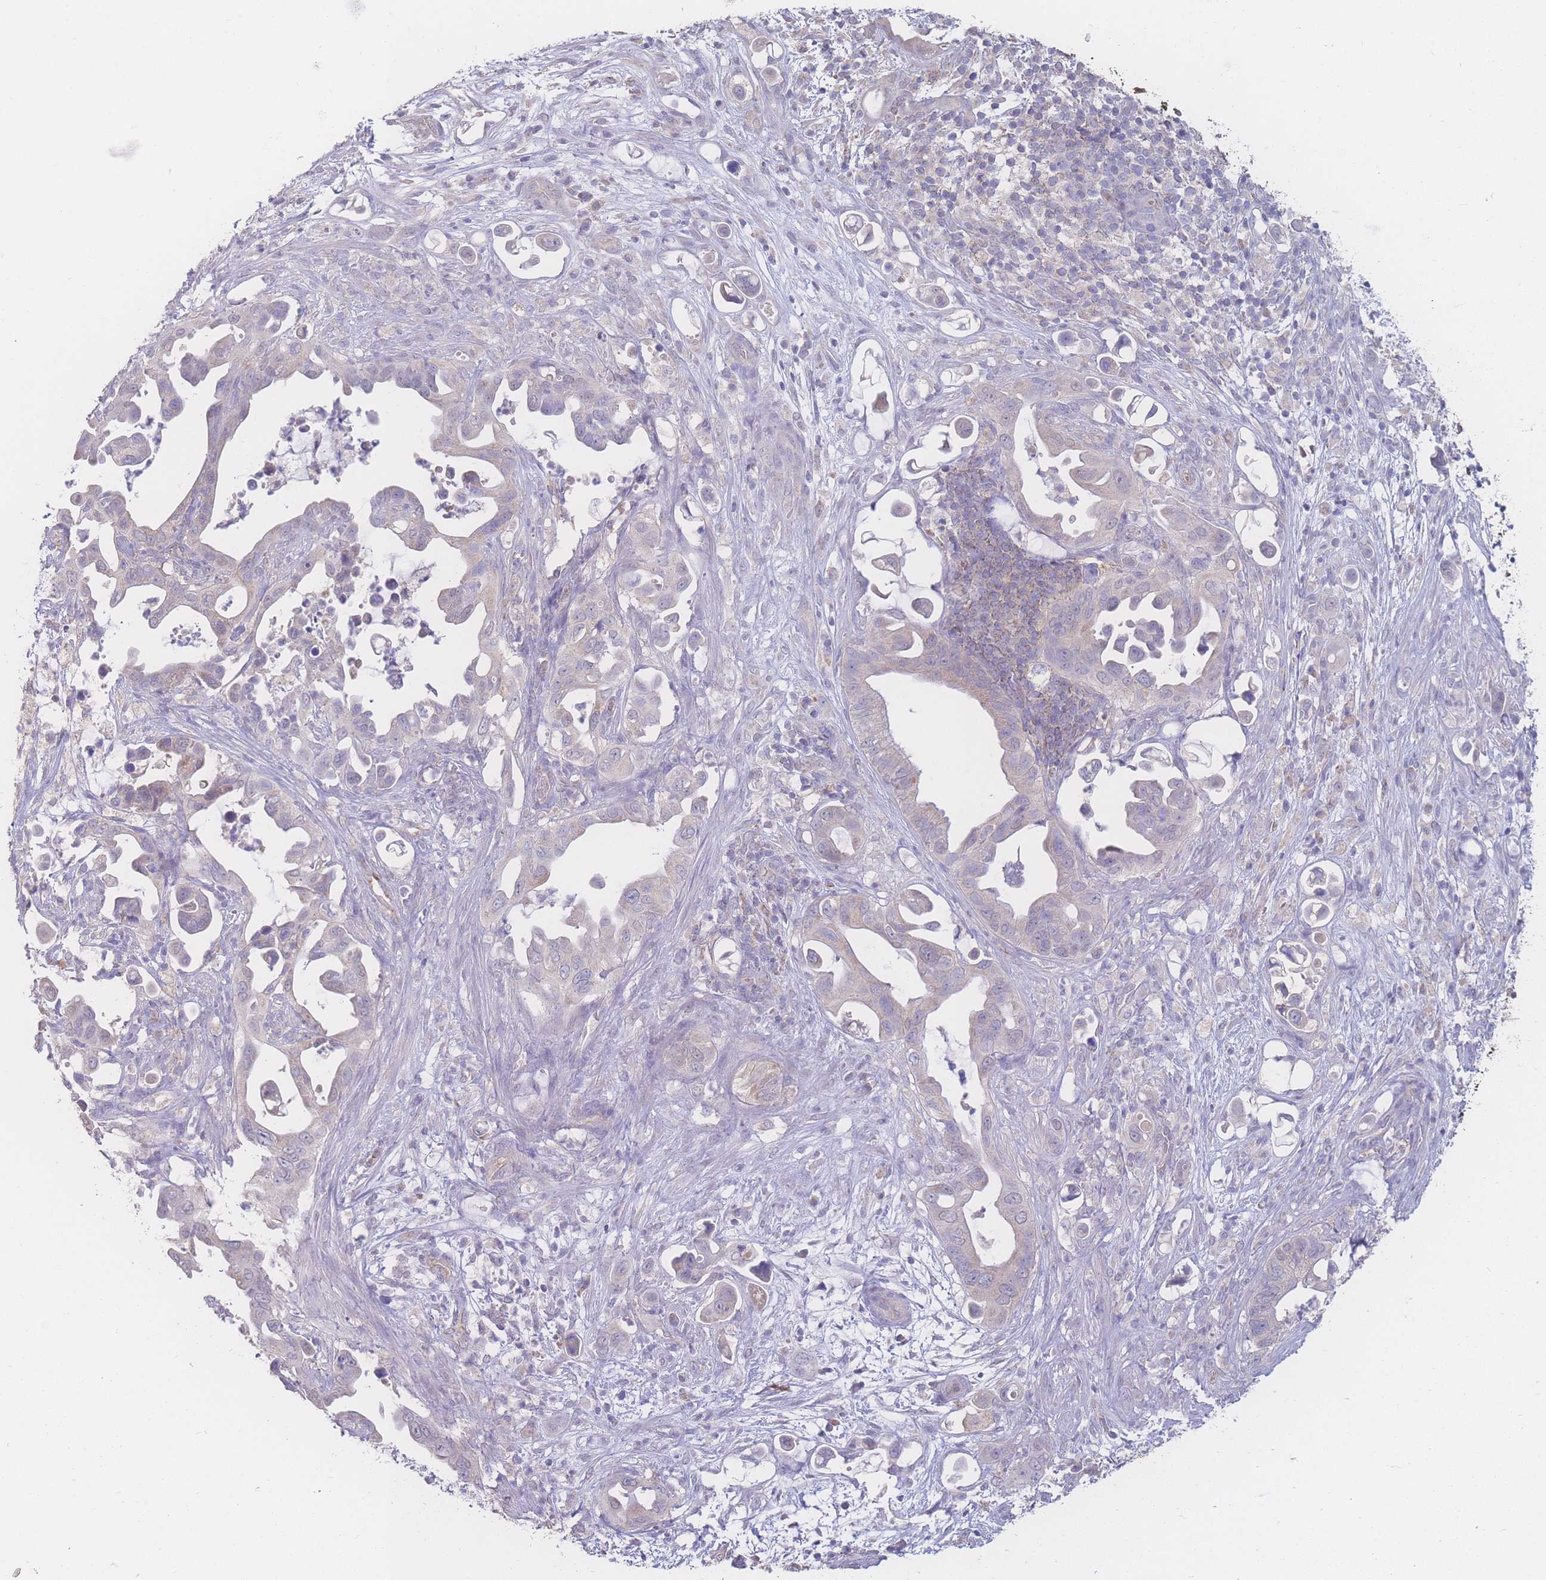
{"staining": {"intensity": "negative", "quantity": "none", "location": "none"}, "tissue": "pancreatic cancer", "cell_type": "Tumor cells", "image_type": "cancer", "snomed": [{"axis": "morphology", "description": "Adenocarcinoma, NOS"}, {"axis": "topography", "description": "Pancreas"}], "caption": "There is no significant expression in tumor cells of adenocarcinoma (pancreatic). Nuclei are stained in blue.", "gene": "GIPR", "patient": {"sex": "male", "age": 61}}